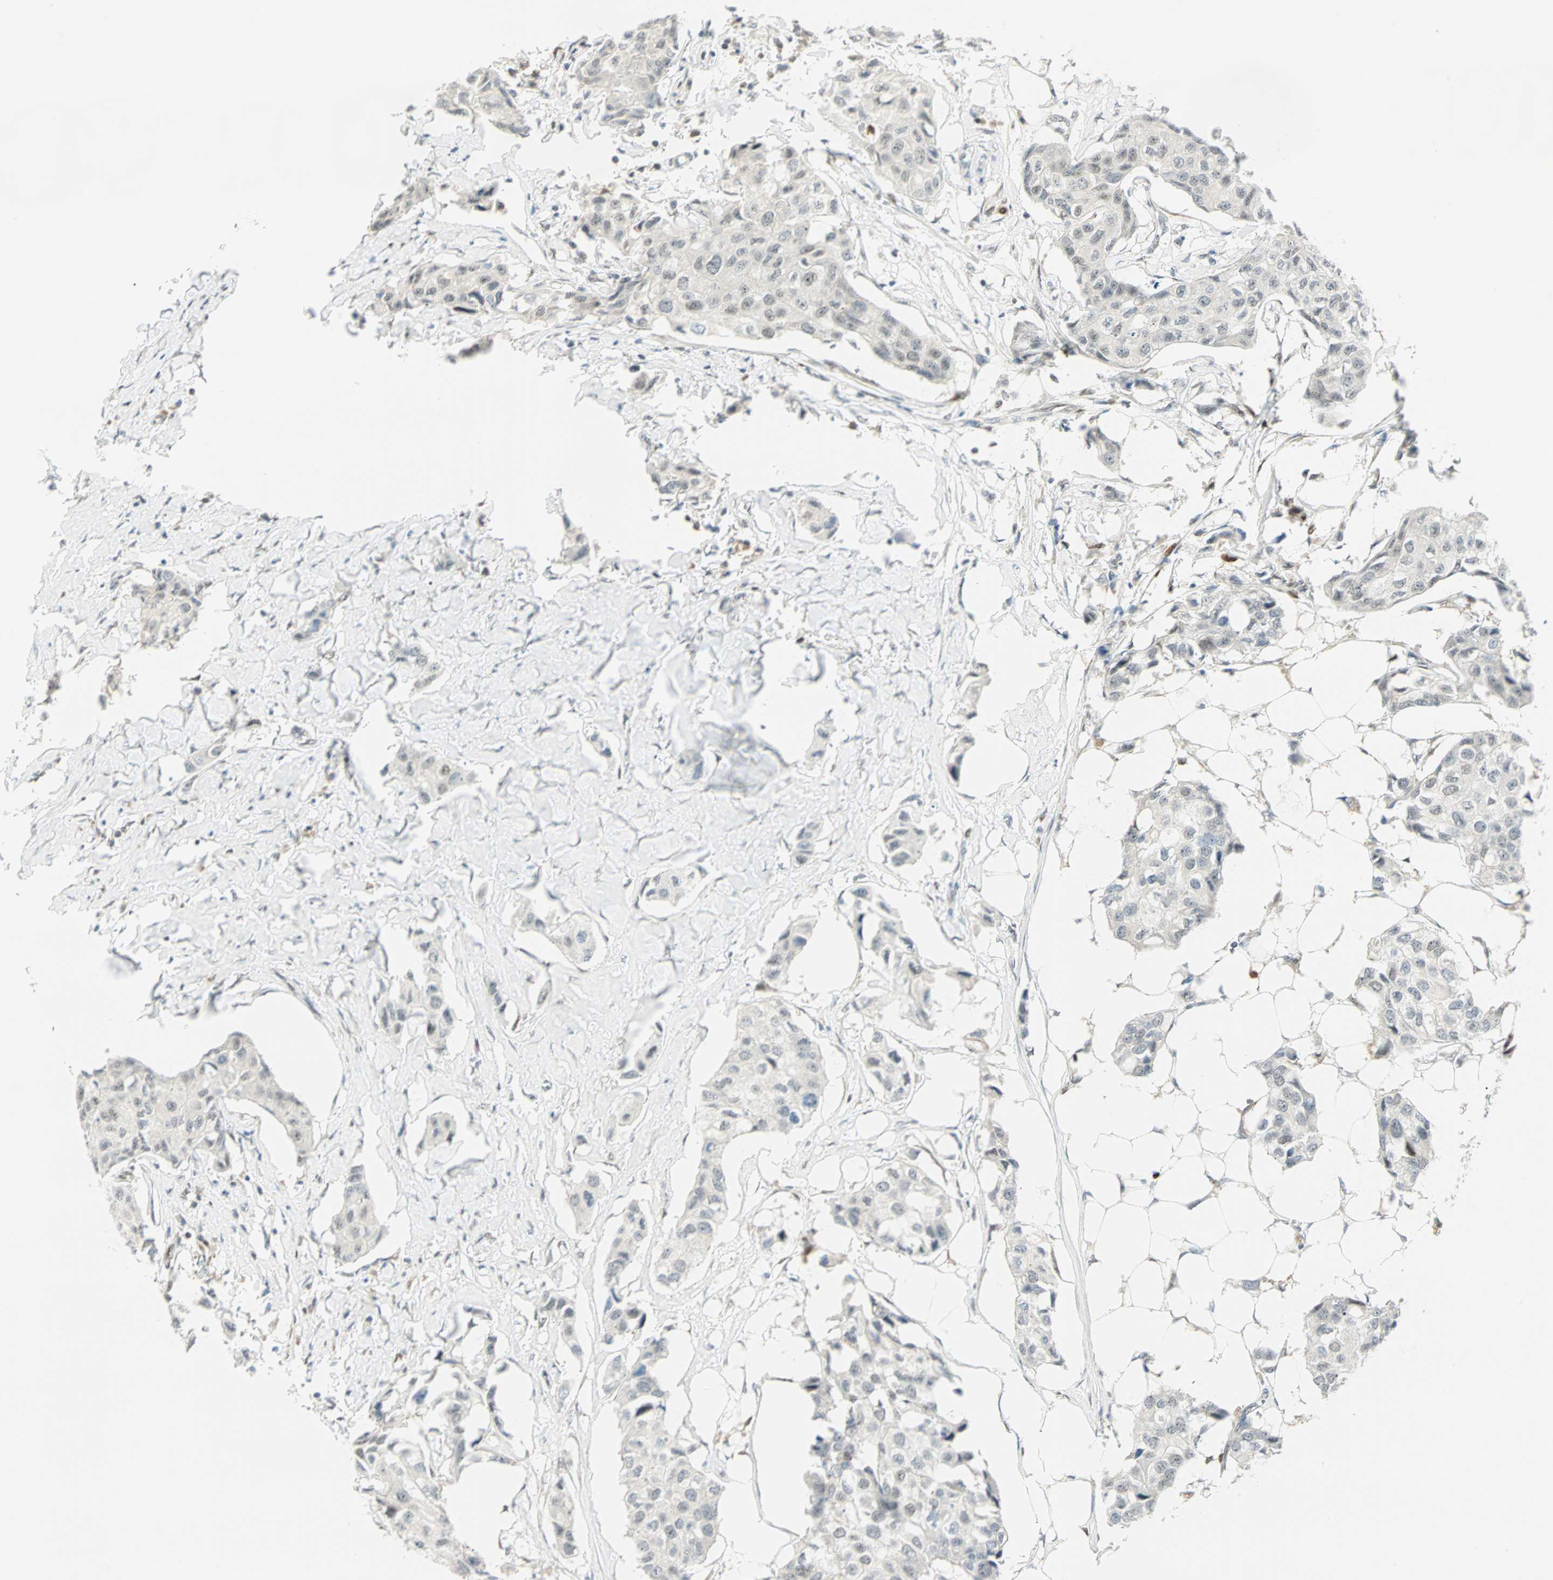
{"staining": {"intensity": "negative", "quantity": "none", "location": "none"}, "tissue": "breast cancer", "cell_type": "Tumor cells", "image_type": "cancer", "snomed": [{"axis": "morphology", "description": "Duct carcinoma"}, {"axis": "topography", "description": "Breast"}], "caption": "IHC photomicrograph of neoplastic tissue: human infiltrating ductal carcinoma (breast) stained with DAB (3,3'-diaminobenzidine) shows no significant protein expression in tumor cells. Brightfield microscopy of IHC stained with DAB (brown) and hematoxylin (blue), captured at high magnification.", "gene": "MSX2", "patient": {"sex": "female", "age": 80}}